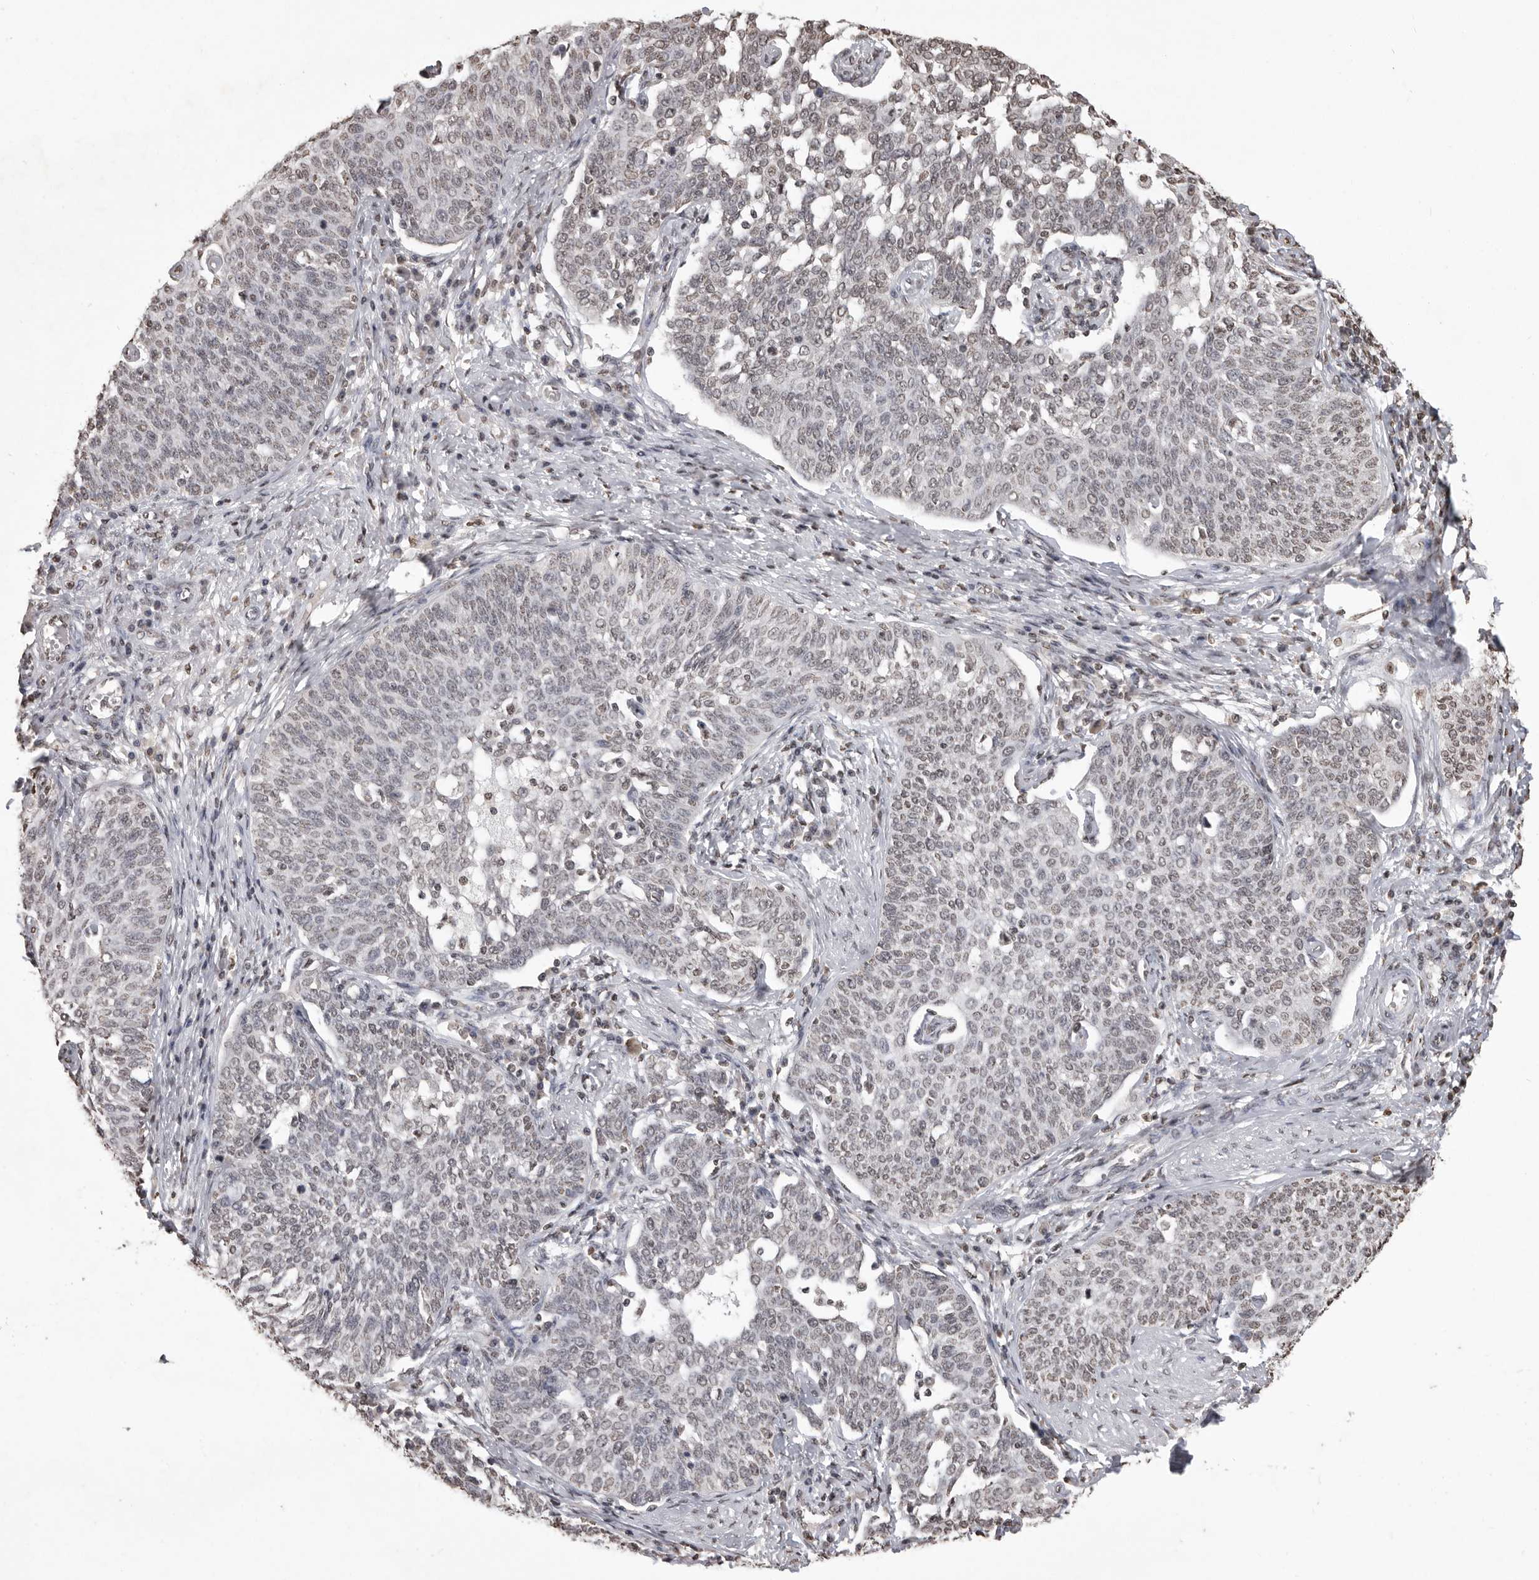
{"staining": {"intensity": "weak", "quantity": "<25%", "location": "nuclear"}, "tissue": "cervical cancer", "cell_type": "Tumor cells", "image_type": "cancer", "snomed": [{"axis": "morphology", "description": "Squamous cell carcinoma, NOS"}, {"axis": "topography", "description": "Cervix"}], "caption": "Immunohistochemistry histopathology image of human cervical squamous cell carcinoma stained for a protein (brown), which displays no staining in tumor cells.", "gene": "WDR45", "patient": {"sex": "female", "age": 34}}